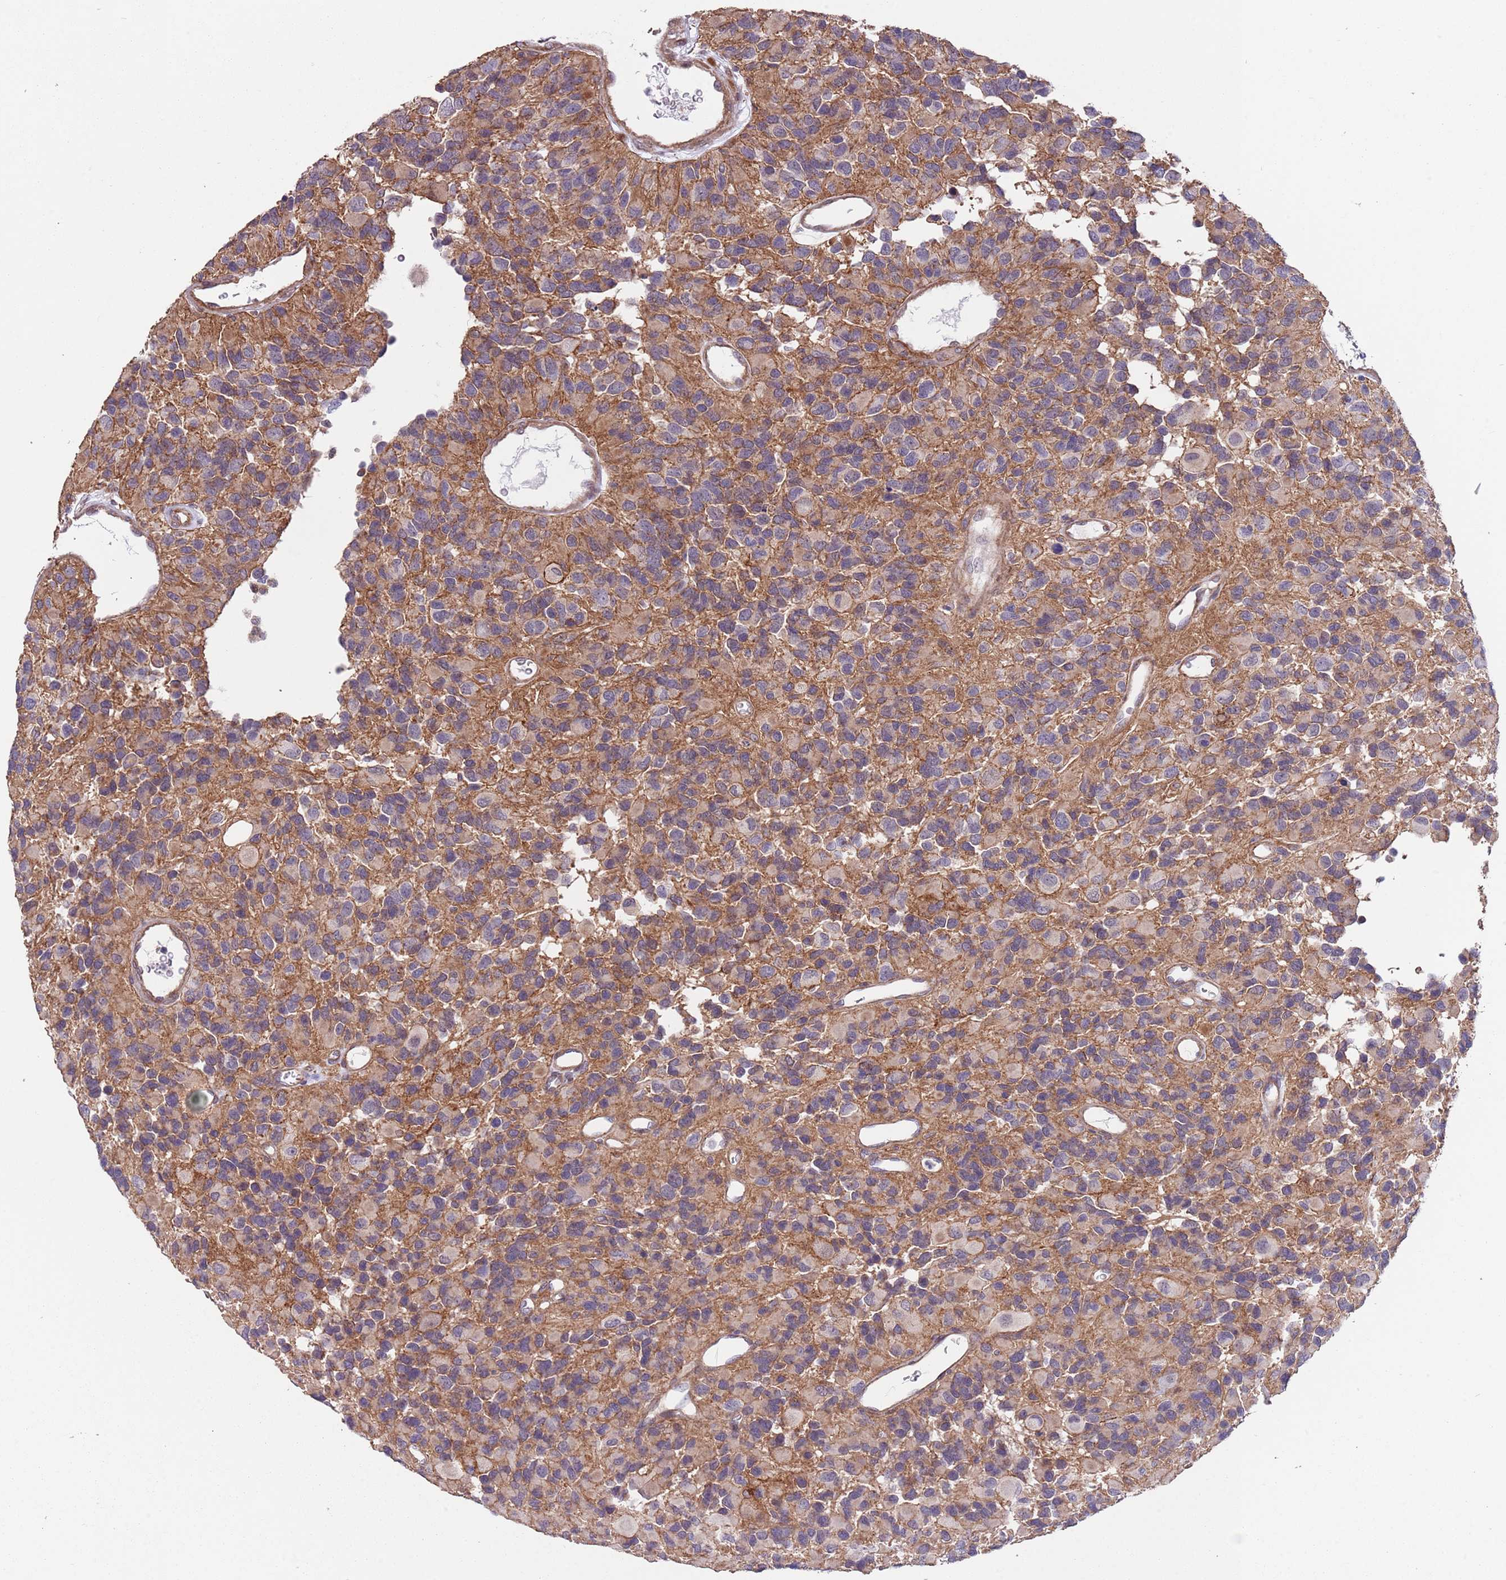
{"staining": {"intensity": "weak", "quantity": "<25%", "location": "cytoplasmic/membranous"}, "tissue": "glioma", "cell_type": "Tumor cells", "image_type": "cancer", "snomed": [{"axis": "morphology", "description": "Glioma, malignant, High grade"}, {"axis": "topography", "description": "Brain"}], "caption": "Protein analysis of glioma displays no significant staining in tumor cells.", "gene": "CREBZF", "patient": {"sex": "male", "age": 77}}